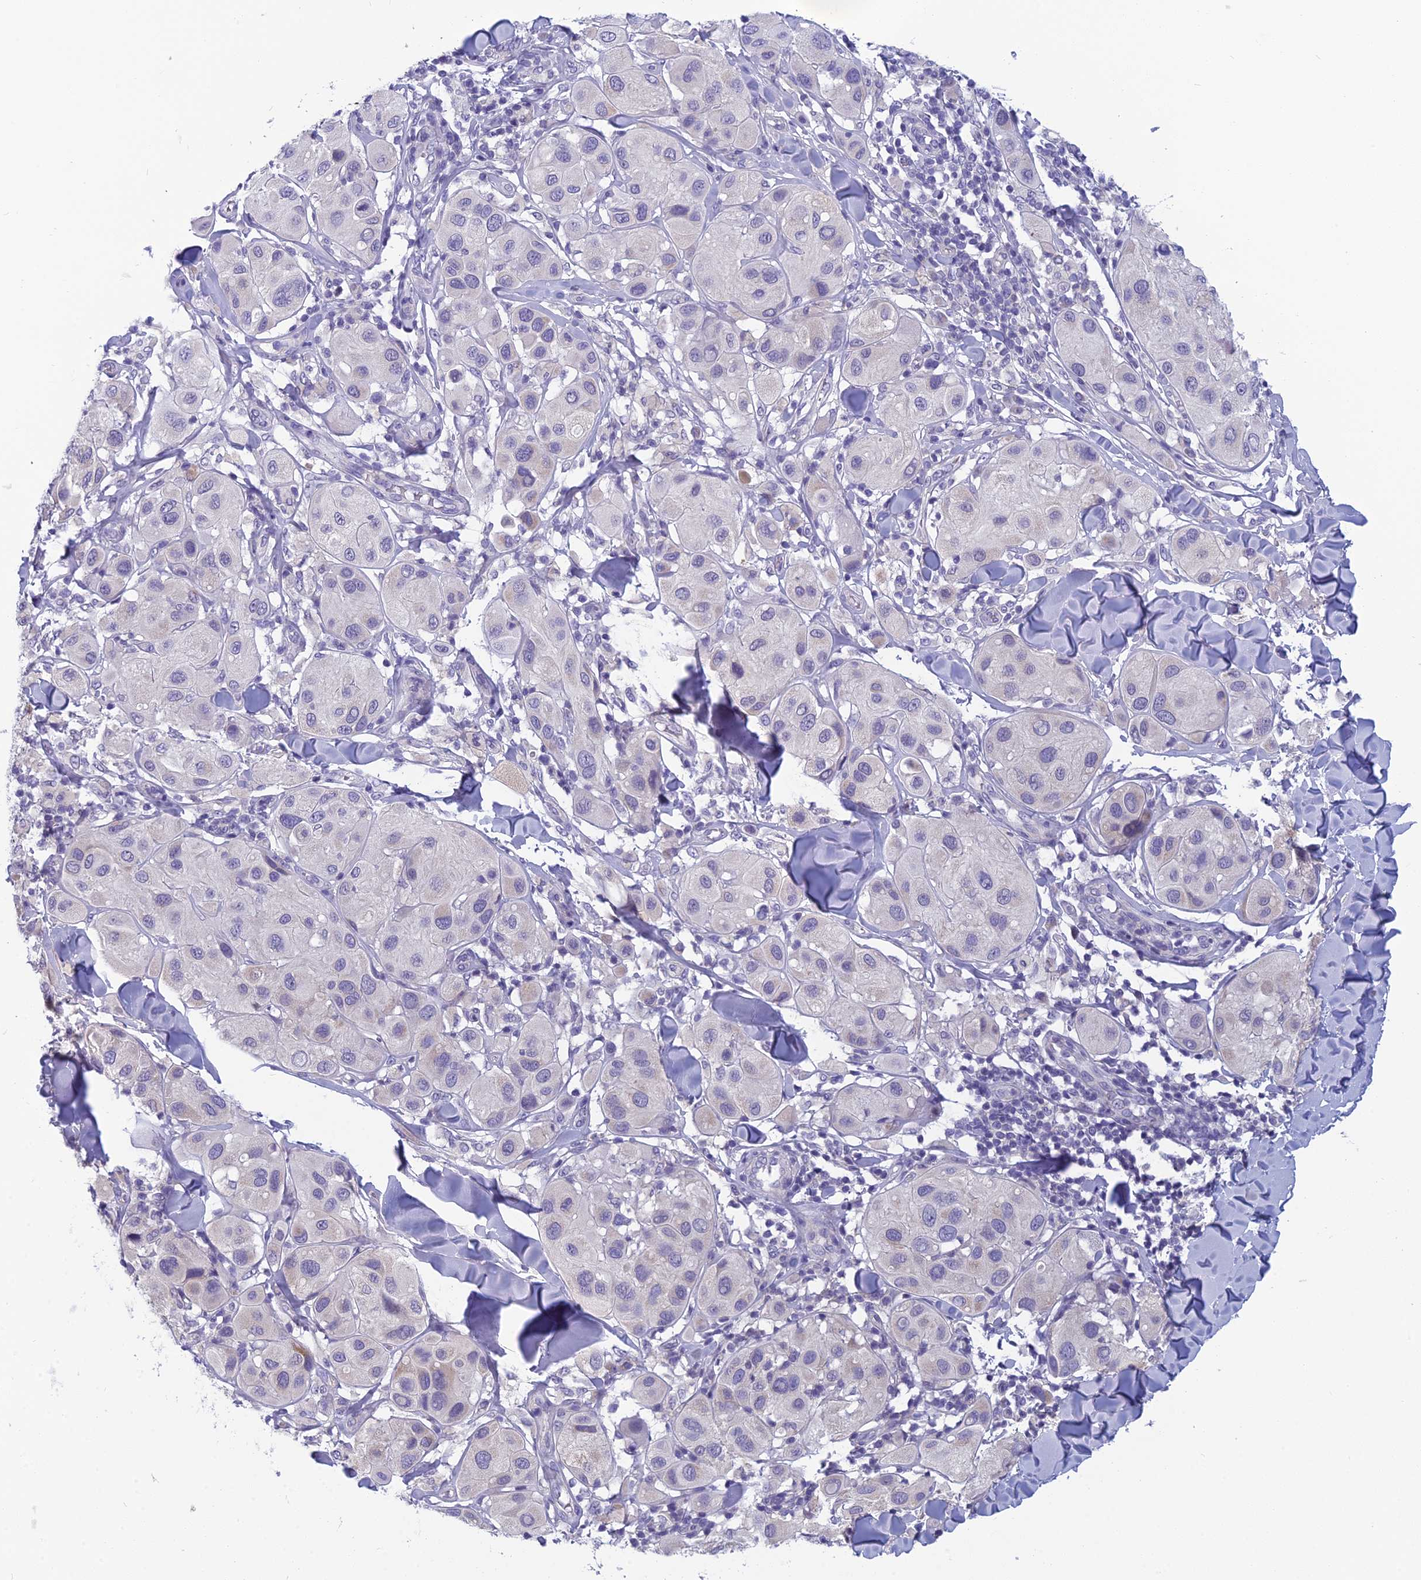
{"staining": {"intensity": "negative", "quantity": "none", "location": "none"}, "tissue": "melanoma", "cell_type": "Tumor cells", "image_type": "cancer", "snomed": [{"axis": "morphology", "description": "Malignant melanoma, Metastatic site"}, {"axis": "topography", "description": "Skin"}], "caption": "Photomicrograph shows no protein expression in tumor cells of malignant melanoma (metastatic site) tissue.", "gene": "RBM41", "patient": {"sex": "male", "age": 41}}